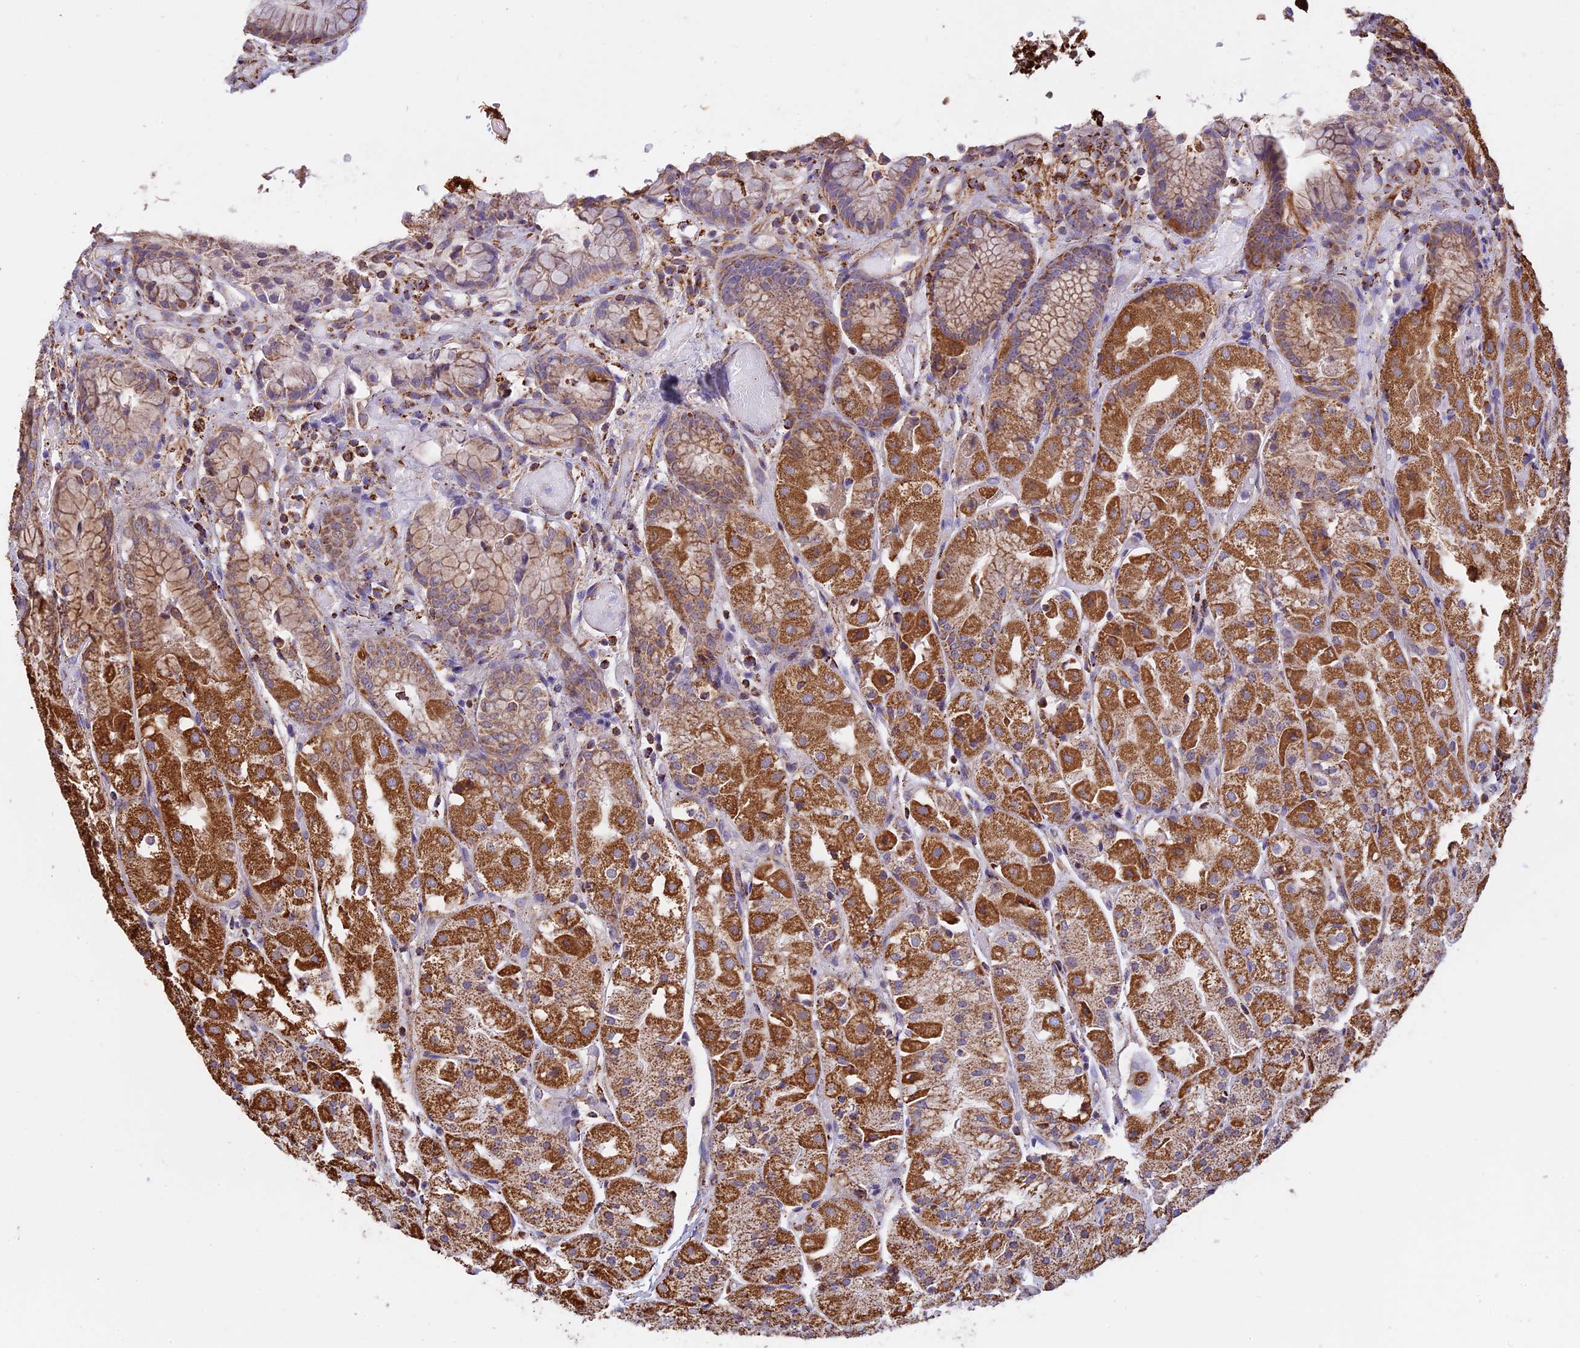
{"staining": {"intensity": "moderate", "quantity": ">75%", "location": "cytoplasmic/membranous"}, "tissue": "stomach", "cell_type": "Glandular cells", "image_type": "normal", "snomed": [{"axis": "morphology", "description": "Normal tissue, NOS"}, {"axis": "topography", "description": "Stomach, upper"}], "caption": "IHC photomicrograph of benign stomach stained for a protein (brown), which displays medium levels of moderate cytoplasmic/membranous positivity in about >75% of glandular cells.", "gene": "KCNG1", "patient": {"sex": "male", "age": 72}}